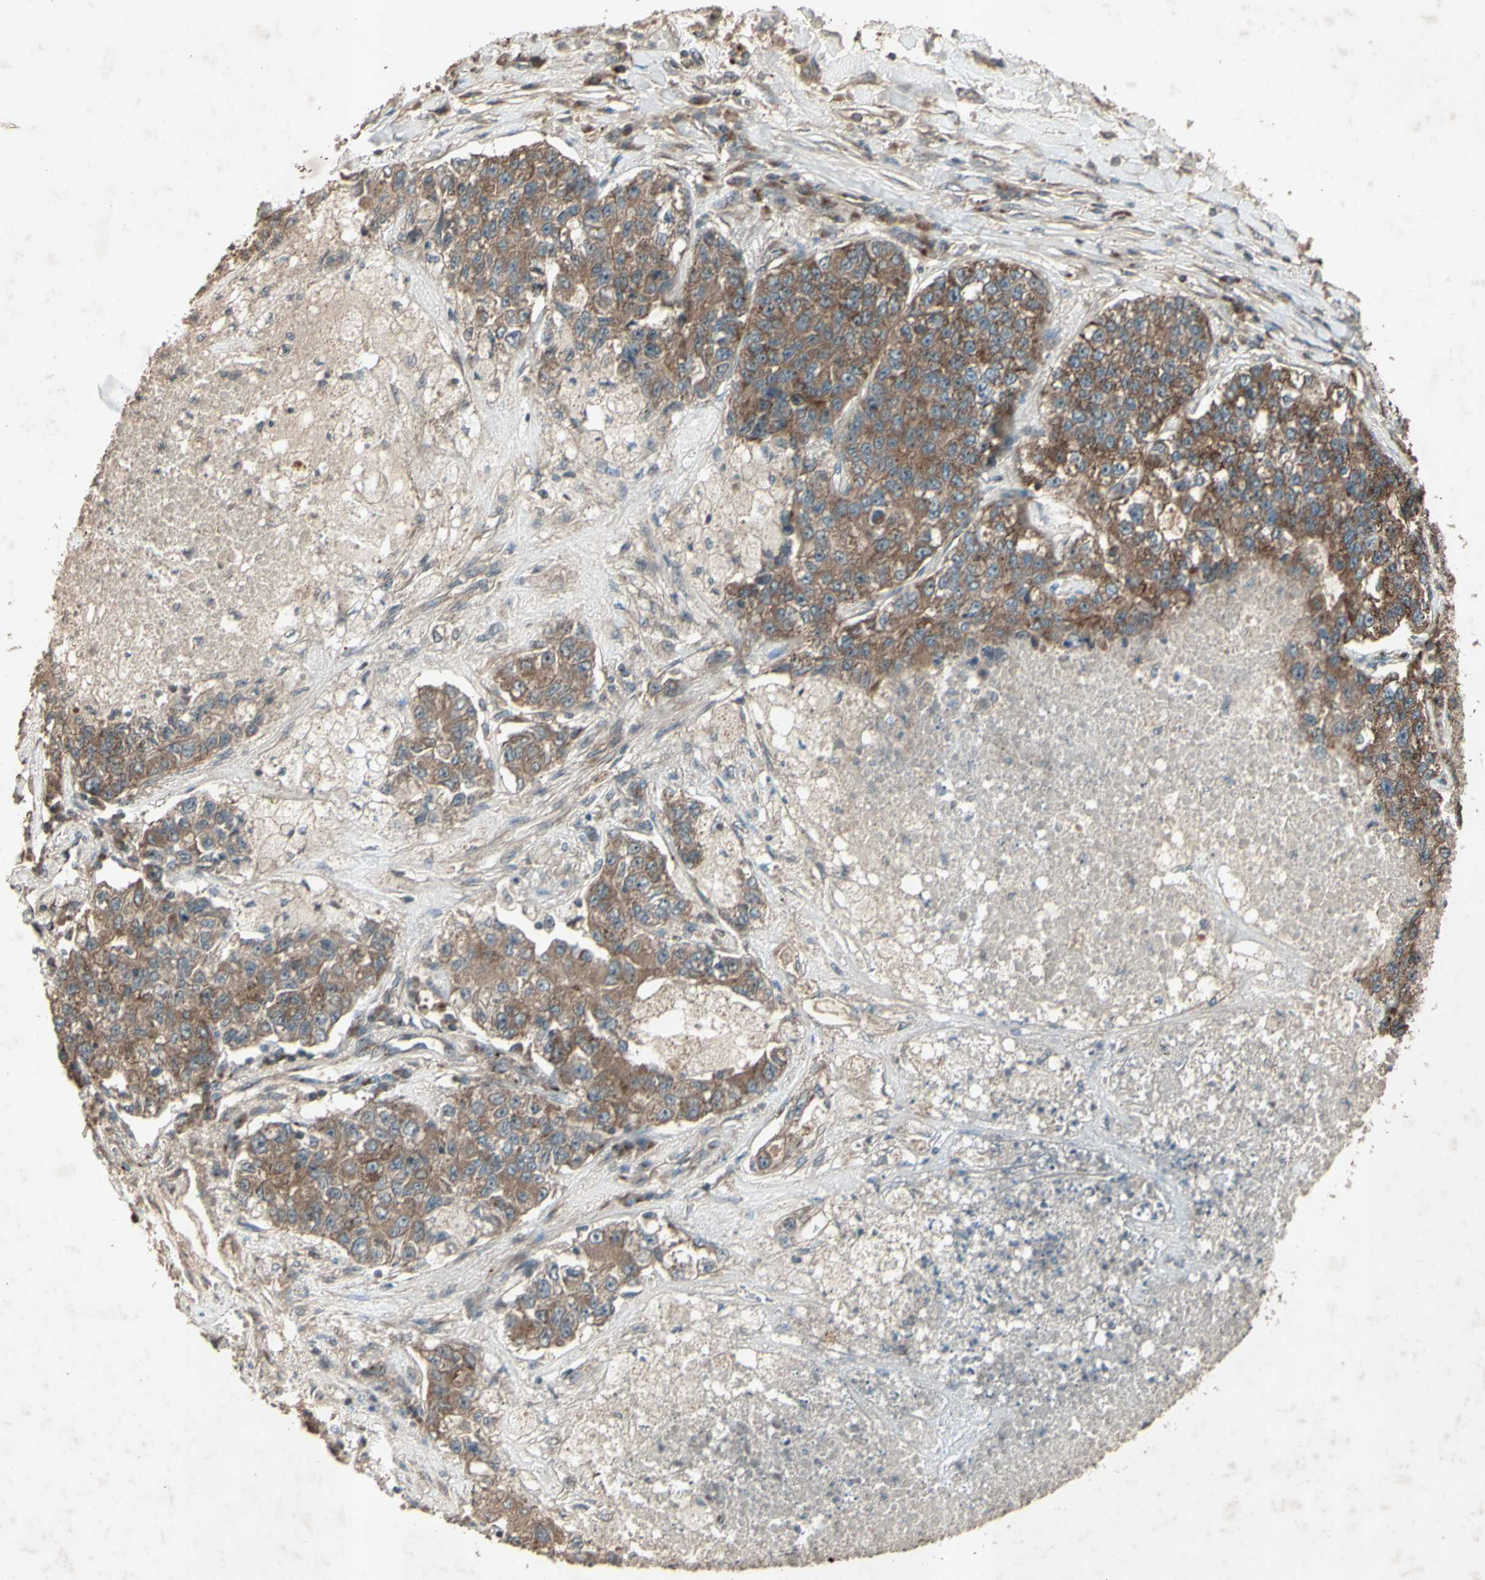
{"staining": {"intensity": "moderate", "quantity": ">75%", "location": "cytoplasmic/membranous"}, "tissue": "lung cancer", "cell_type": "Tumor cells", "image_type": "cancer", "snomed": [{"axis": "morphology", "description": "Adenocarcinoma, NOS"}, {"axis": "topography", "description": "Lung"}], "caption": "A medium amount of moderate cytoplasmic/membranous positivity is seen in approximately >75% of tumor cells in lung adenocarcinoma tissue.", "gene": "AP1G1", "patient": {"sex": "male", "age": 49}}